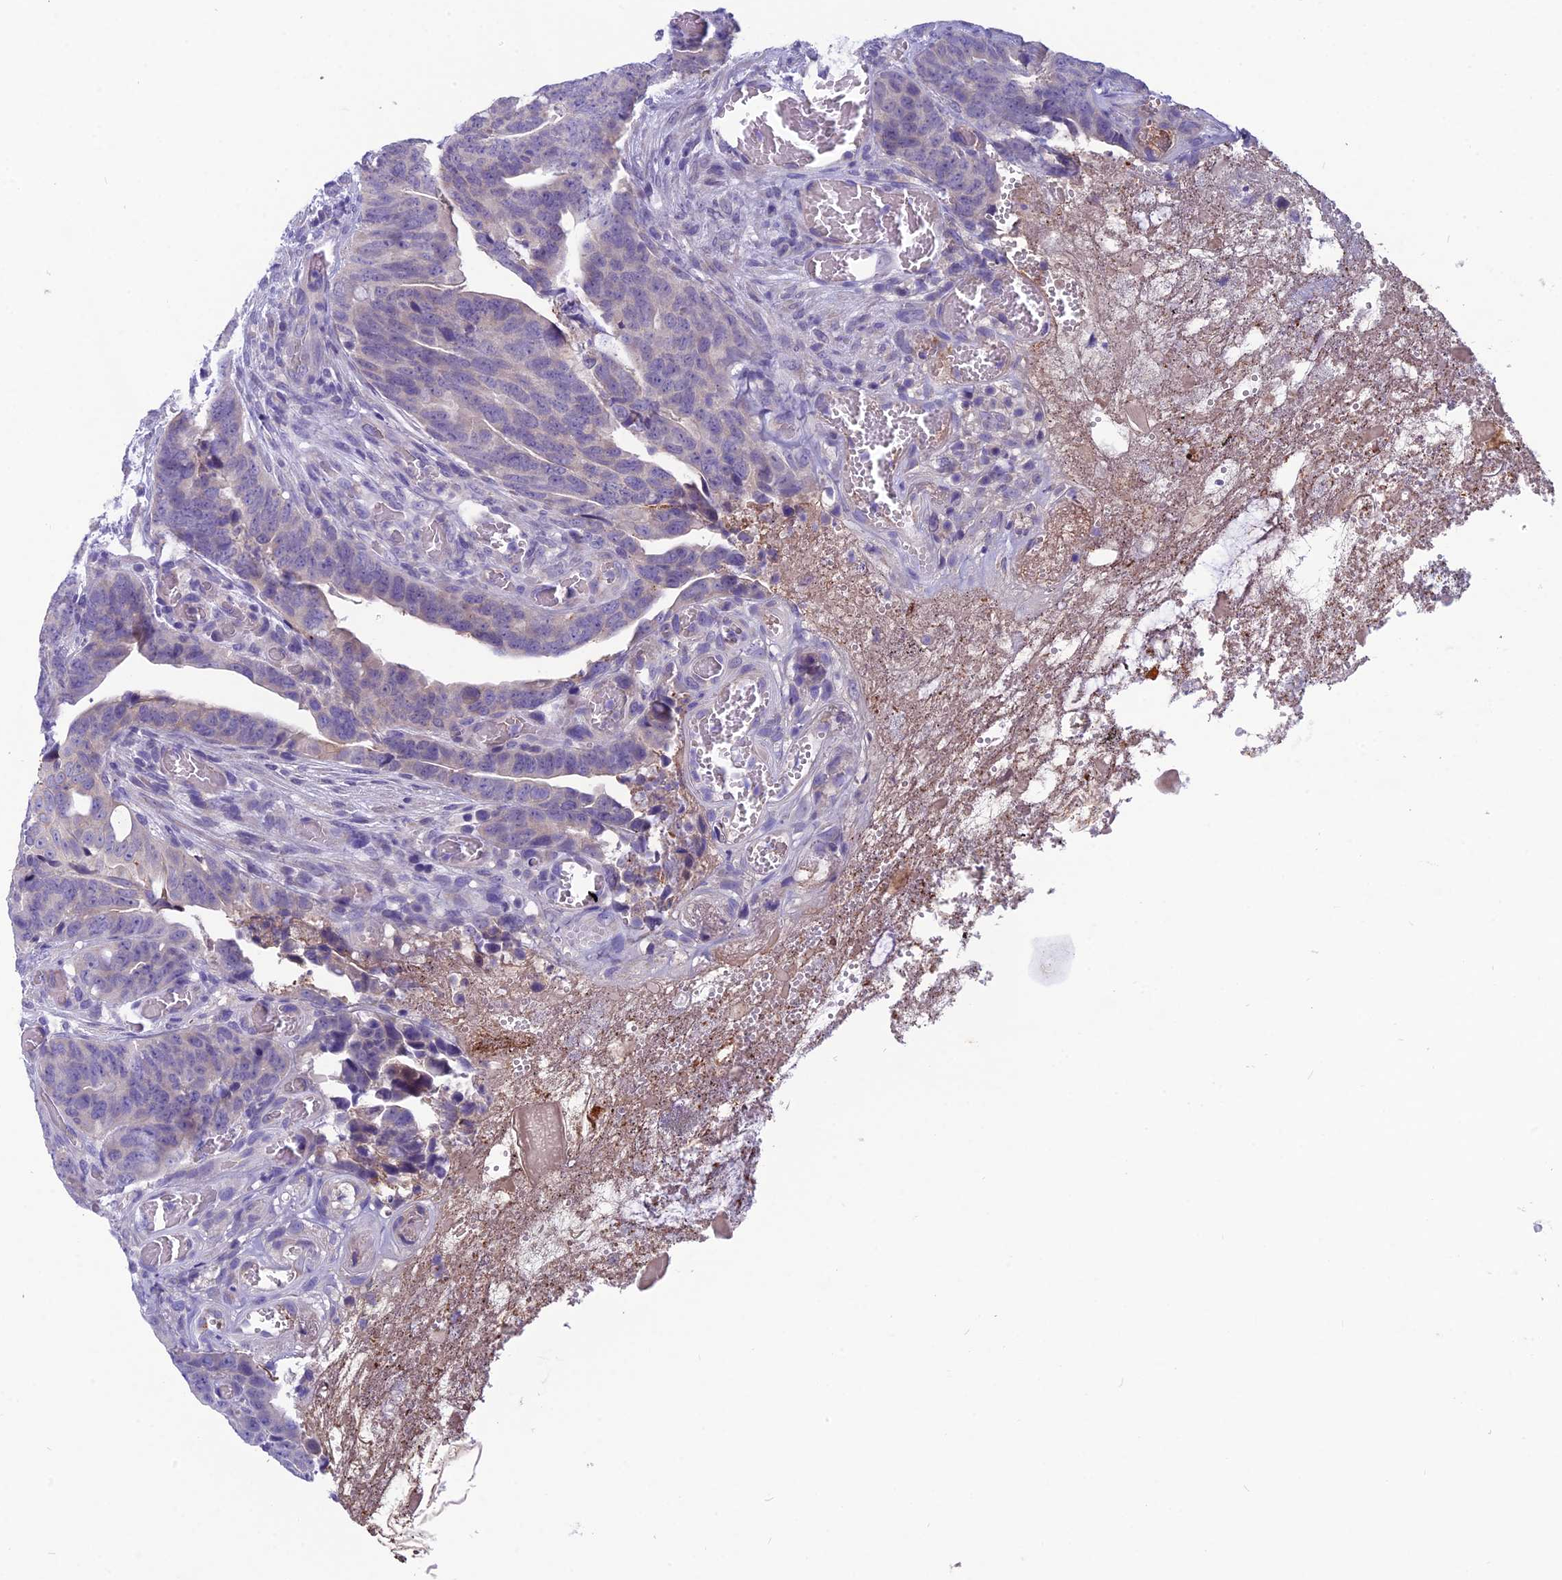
{"staining": {"intensity": "negative", "quantity": "none", "location": "none"}, "tissue": "colorectal cancer", "cell_type": "Tumor cells", "image_type": "cancer", "snomed": [{"axis": "morphology", "description": "Adenocarcinoma, NOS"}, {"axis": "topography", "description": "Colon"}], "caption": "High magnification brightfield microscopy of colorectal adenocarcinoma stained with DAB (3,3'-diaminobenzidine) (brown) and counterstained with hematoxylin (blue): tumor cells show no significant expression.", "gene": "RBM41", "patient": {"sex": "female", "age": 82}}